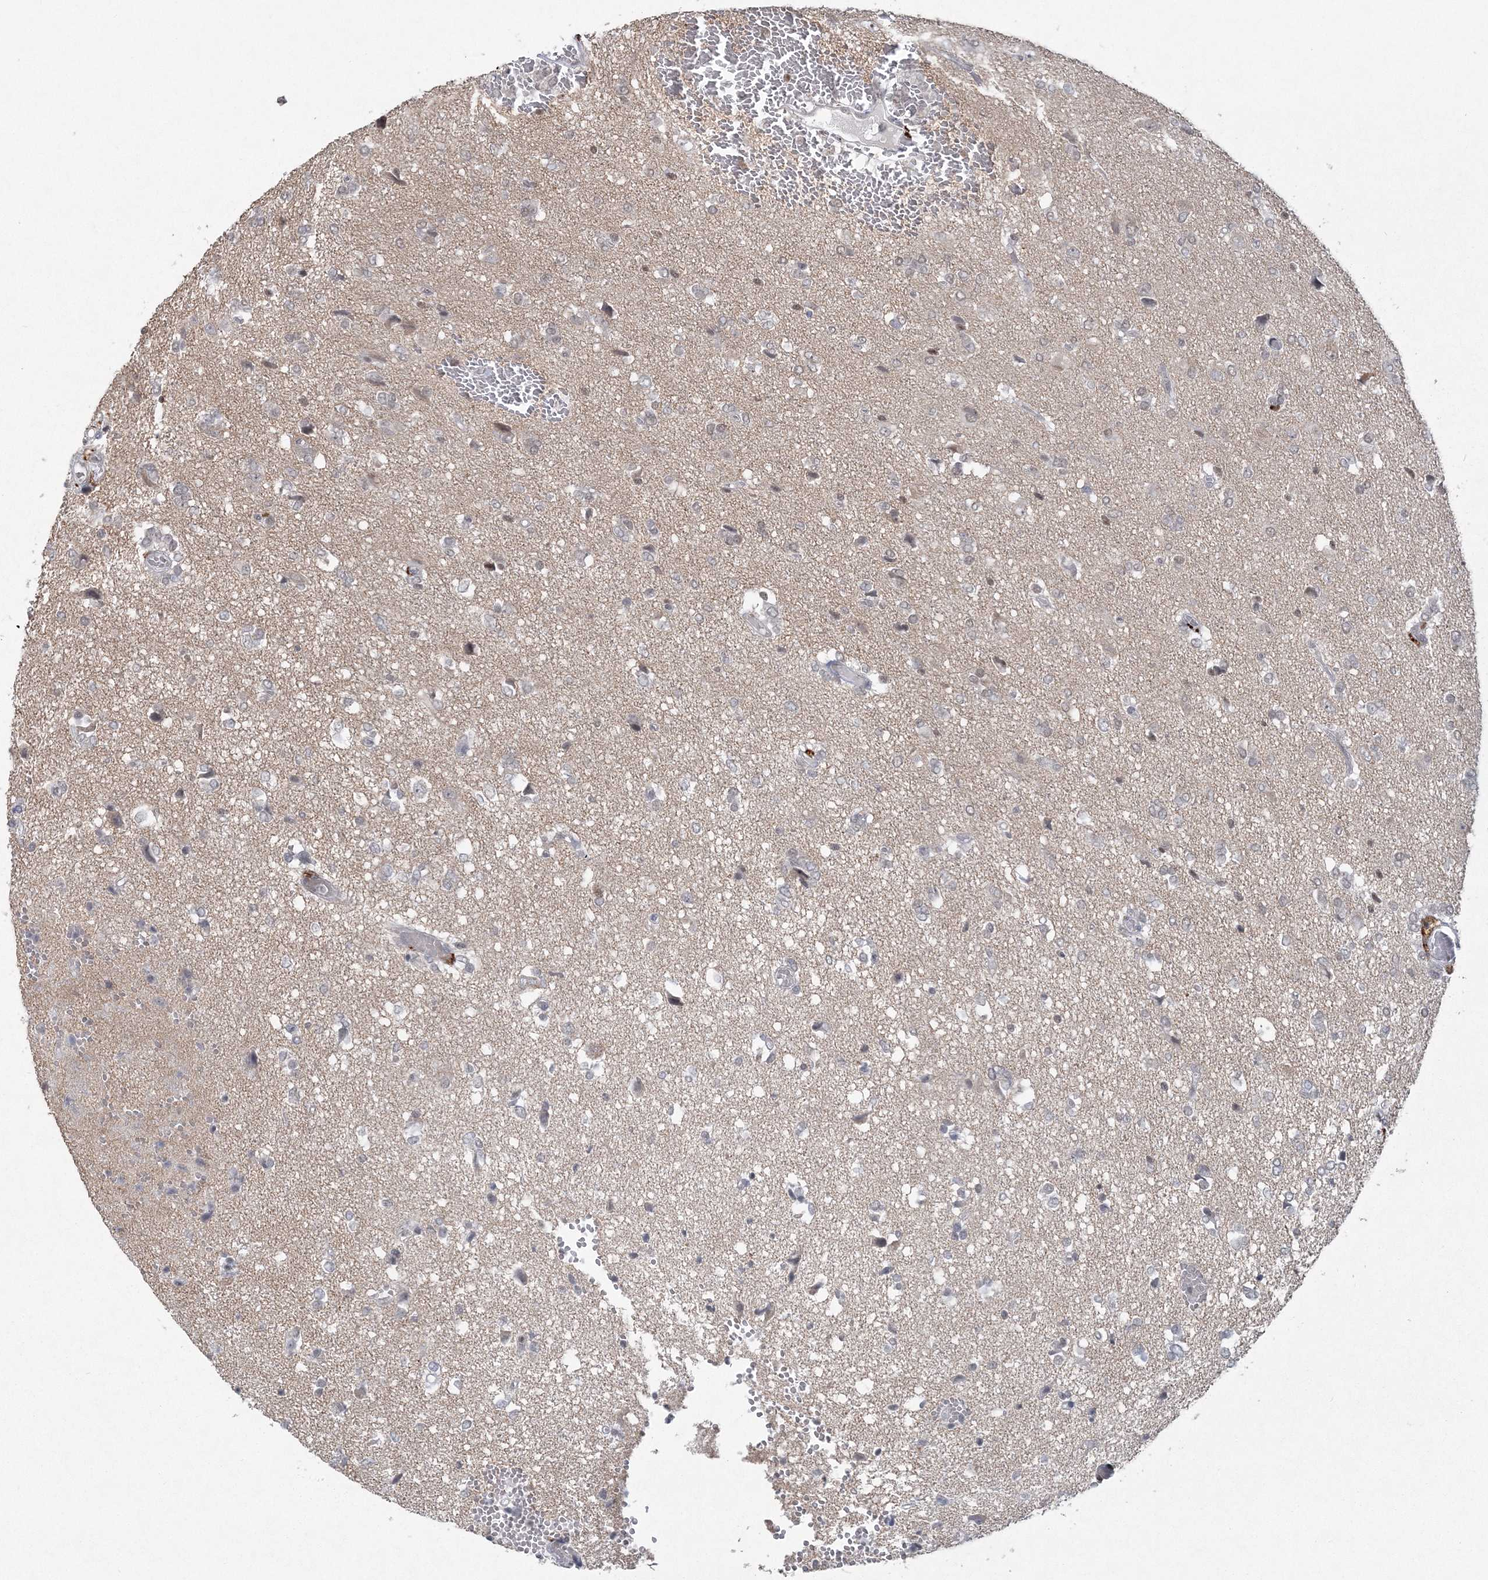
{"staining": {"intensity": "negative", "quantity": "none", "location": "none"}, "tissue": "glioma", "cell_type": "Tumor cells", "image_type": "cancer", "snomed": [{"axis": "morphology", "description": "Glioma, malignant, High grade"}, {"axis": "topography", "description": "Brain"}], "caption": "High magnification brightfield microscopy of glioma stained with DAB (3,3'-diaminobenzidine) (brown) and counterstained with hematoxylin (blue): tumor cells show no significant staining.", "gene": "PDS5A", "patient": {"sex": "female", "age": 59}}